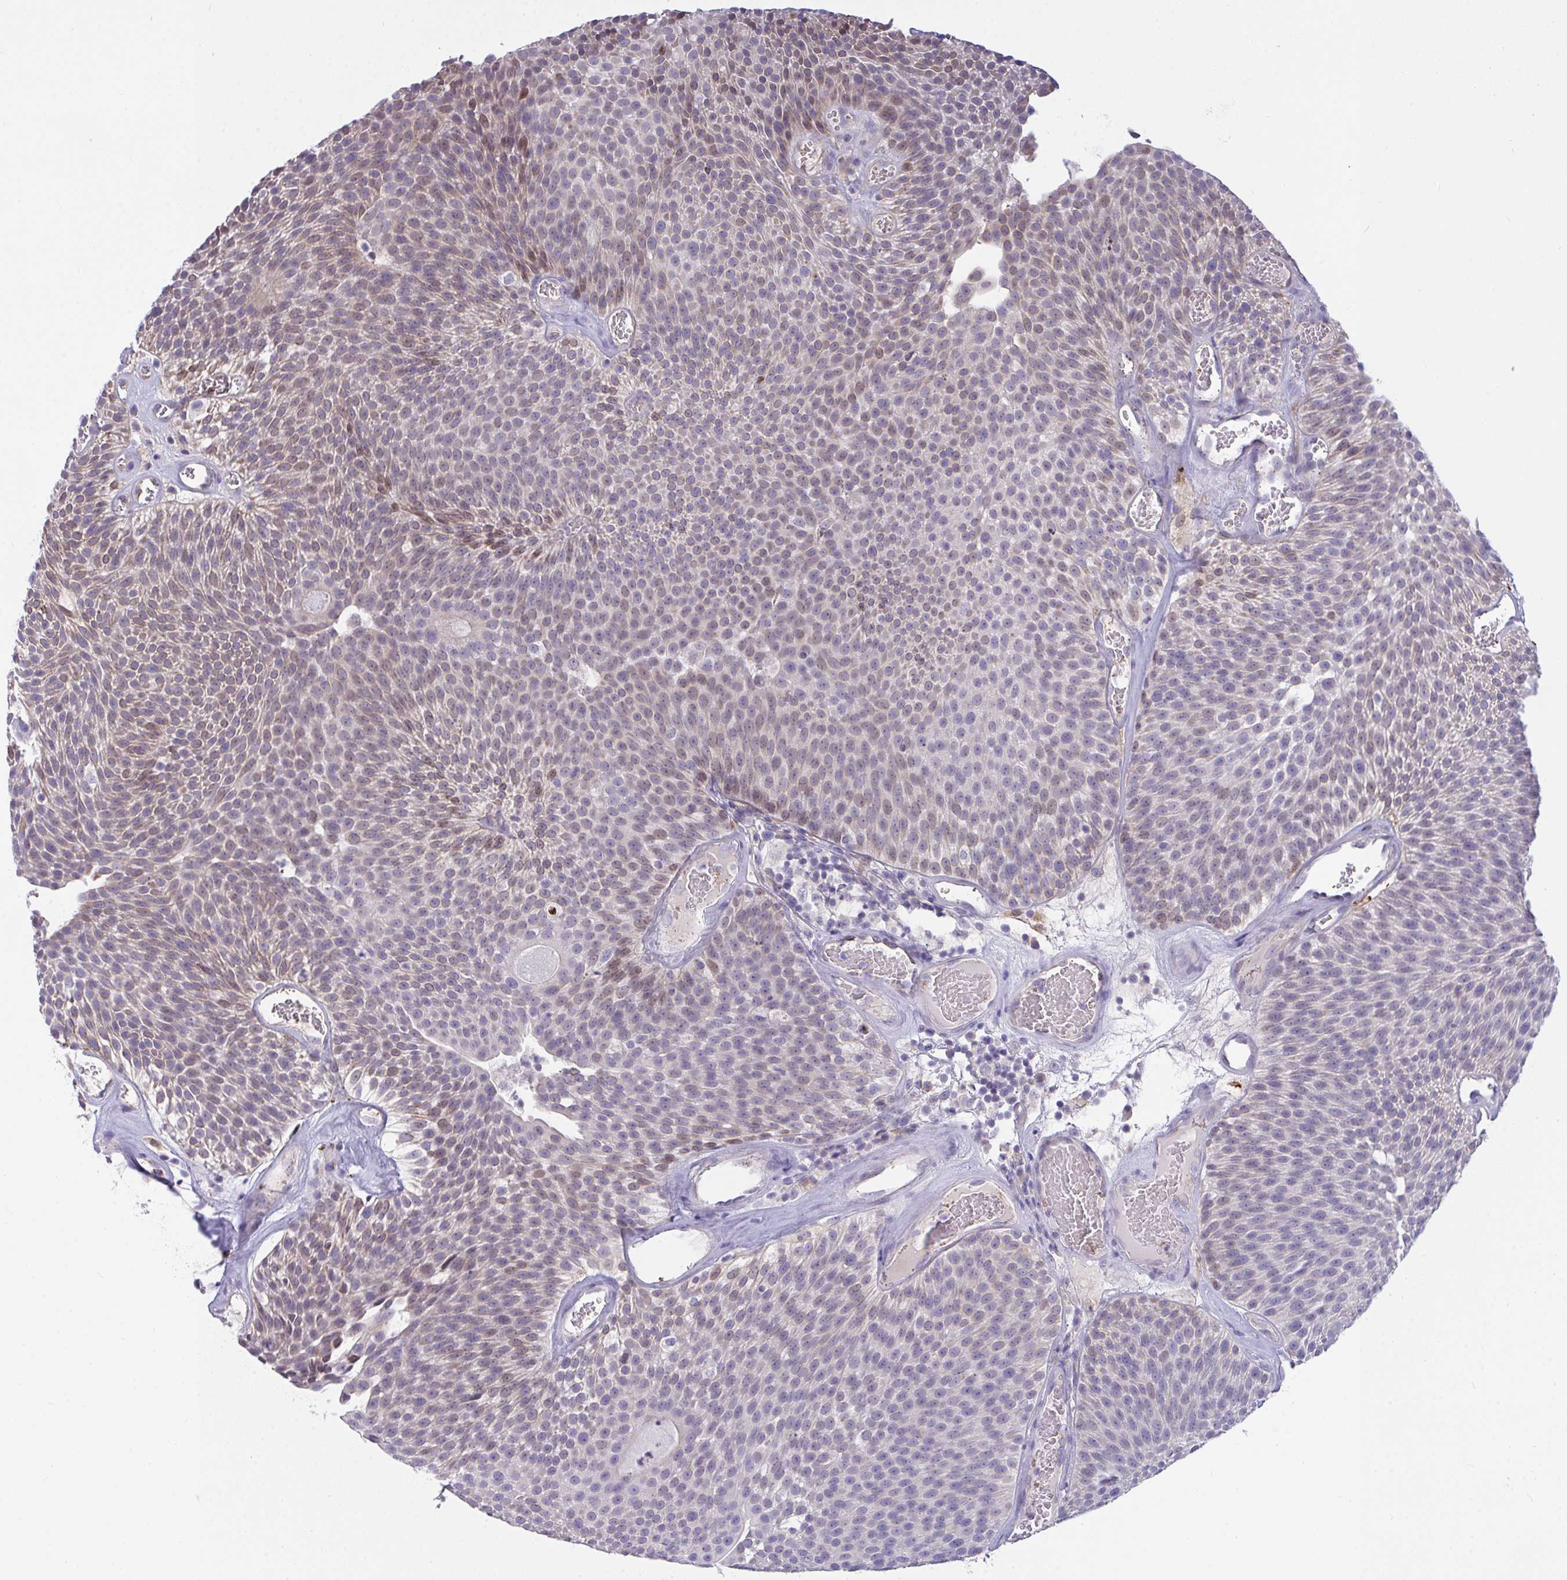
{"staining": {"intensity": "weak", "quantity": "<25%", "location": "nuclear"}, "tissue": "urothelial cancer", "cell_type": "Tumor cells", "image_type": "cancer", "snomed": [{"axis": "morphology", "description": "Urothelial carcinoma, Low grade"}, {"axis": "topography", "description": "Urinary bladder"}], "caption": "Immunohistochemistry (IHC) histopathology image of human urothelial carcinoma (low-grade) stained for a protein (brown), which displays no staining in tumor cells.", "gene": "SEMA6B", "patient": {"sex": "female", "age": 79}}